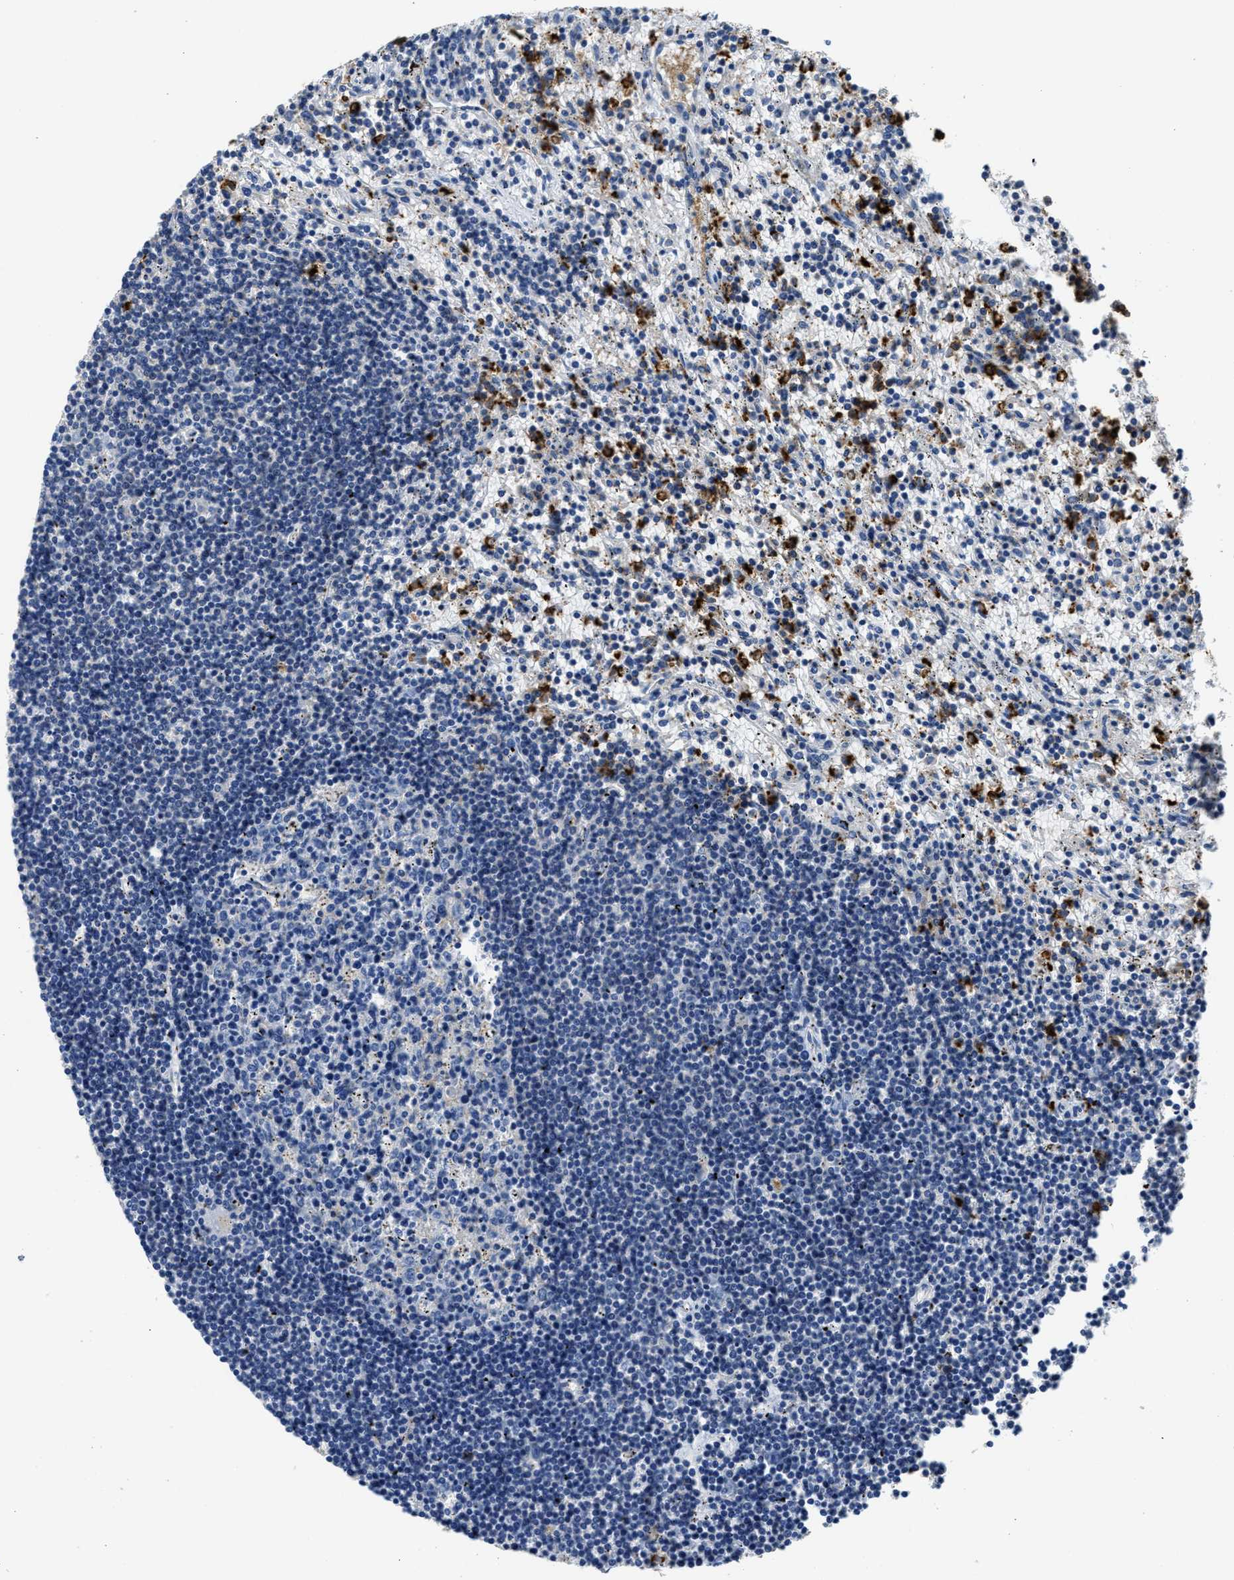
{"staining": {"intensity": "negative", "quantity": "none", "location": "none"}, "tissue": "lymphoma", "cell_type": "Tumor cells", "image_type": "cancer", "snomed": [{"axis": "morphology", "description": "Malignant lymphoma, non-Hodgkin's type, Low grade"}, {"axis": "topography", "description": "Spleen"}], "caption": "A photomicrograph of human malignant lymphoma, non-Hodgkin's type (low-grade) is negative for staining in tumor cells.", "gene": "TRAF6", "patient": {"sex": "male", "age": 76}}